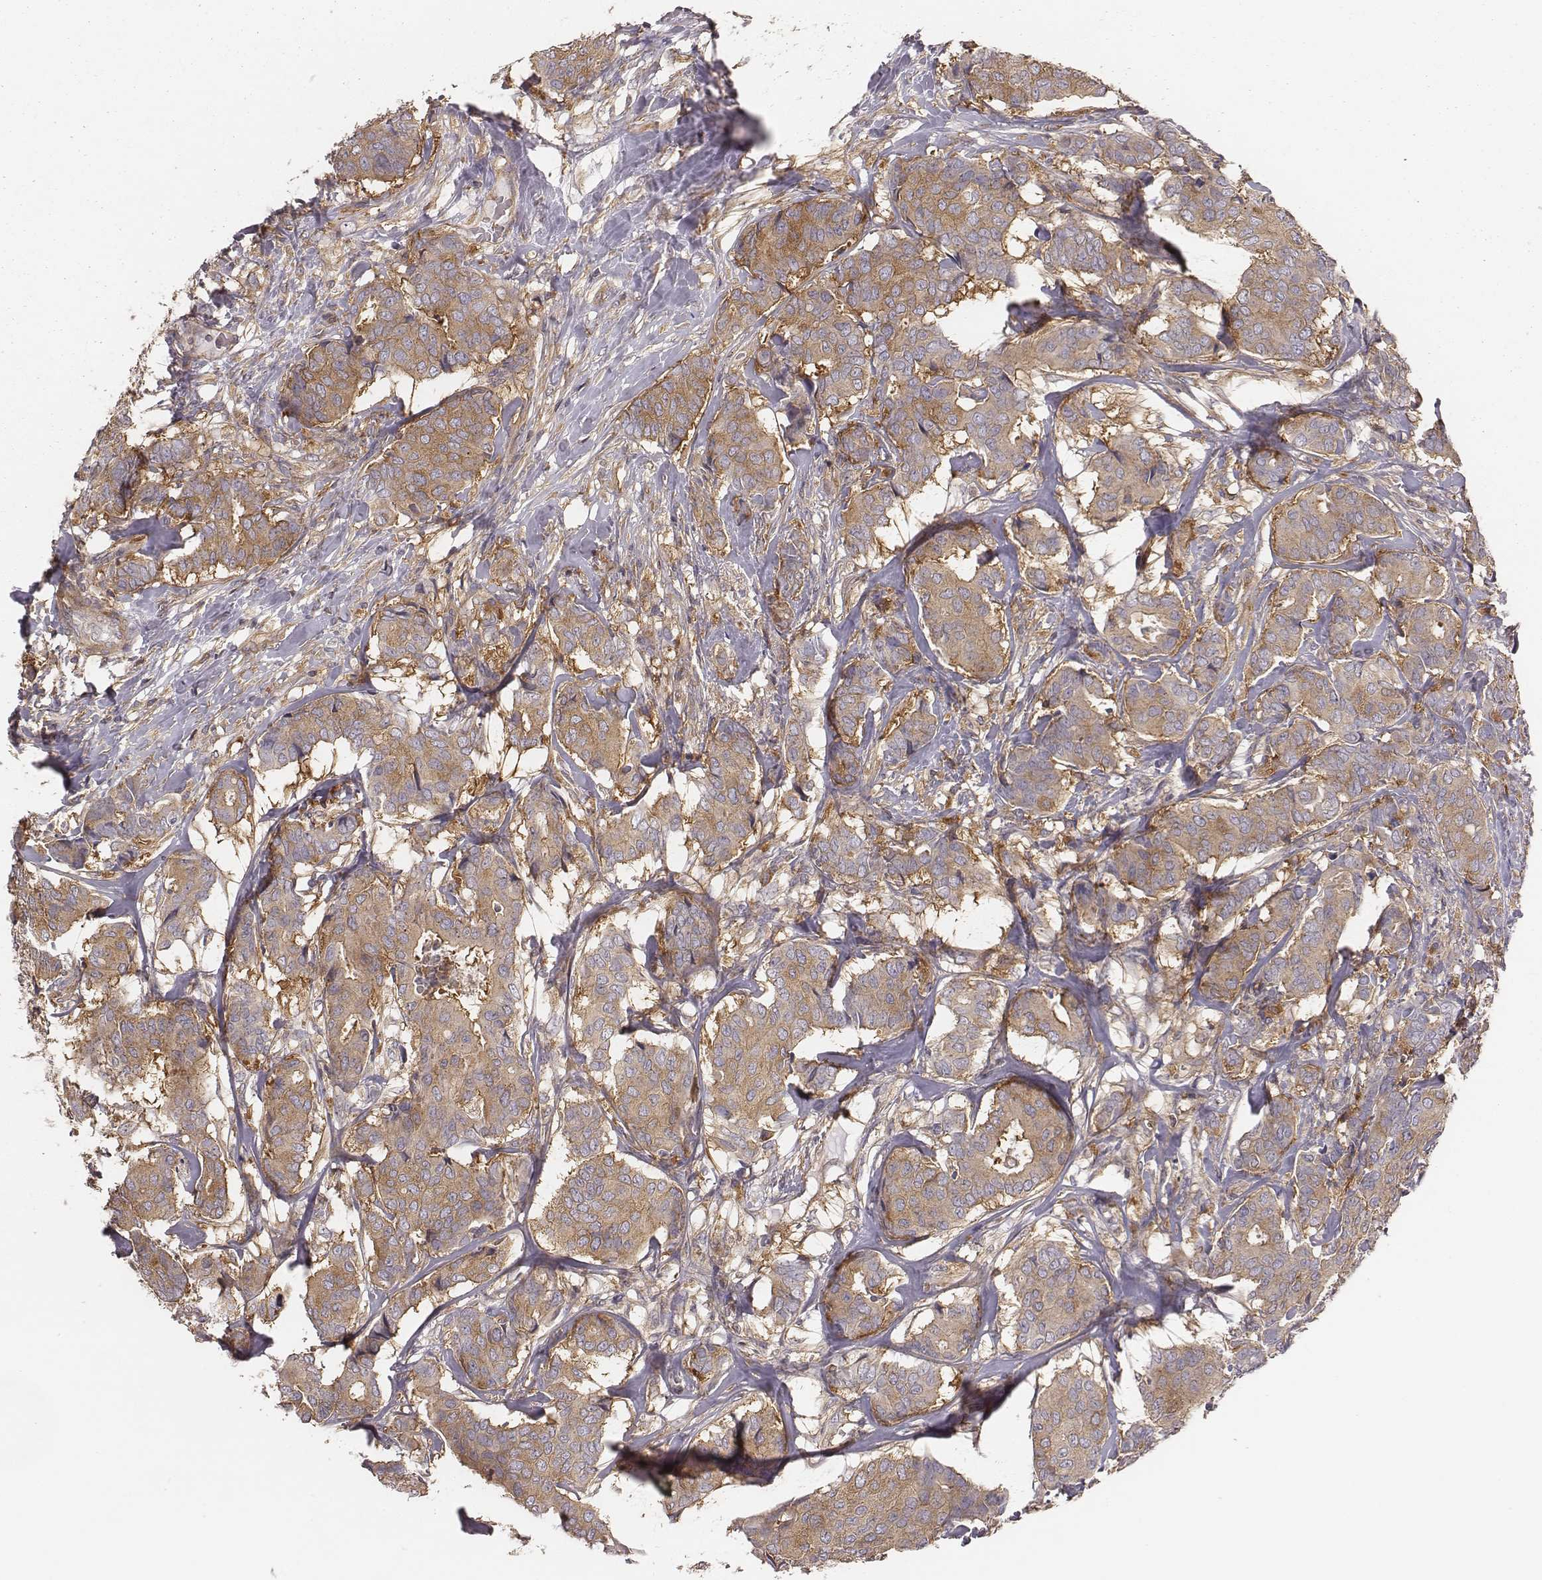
{"staining": {"intensity": "weak", "quantity": ">75%", "location": "cytoplasmic/membranous"}, "tissue": "breast cancer", "cell_type": "Tumor cells", "image_type": "cancer", "snomed": [{"axis": "morphology", "description": "Duct carcinoma"}, {"axis": "topography", "description": "Breast"}], "caption": "Immunohistochemistry of human intraductal carcinoma (breast) displays low levels of weak cytoplasmic/membranous expression in approximately >75% of tumor cells. (IHC, brightfield microscopy, high magnification).", "gene": "CAD", "patient": {"sex": "female", "age": 75}}